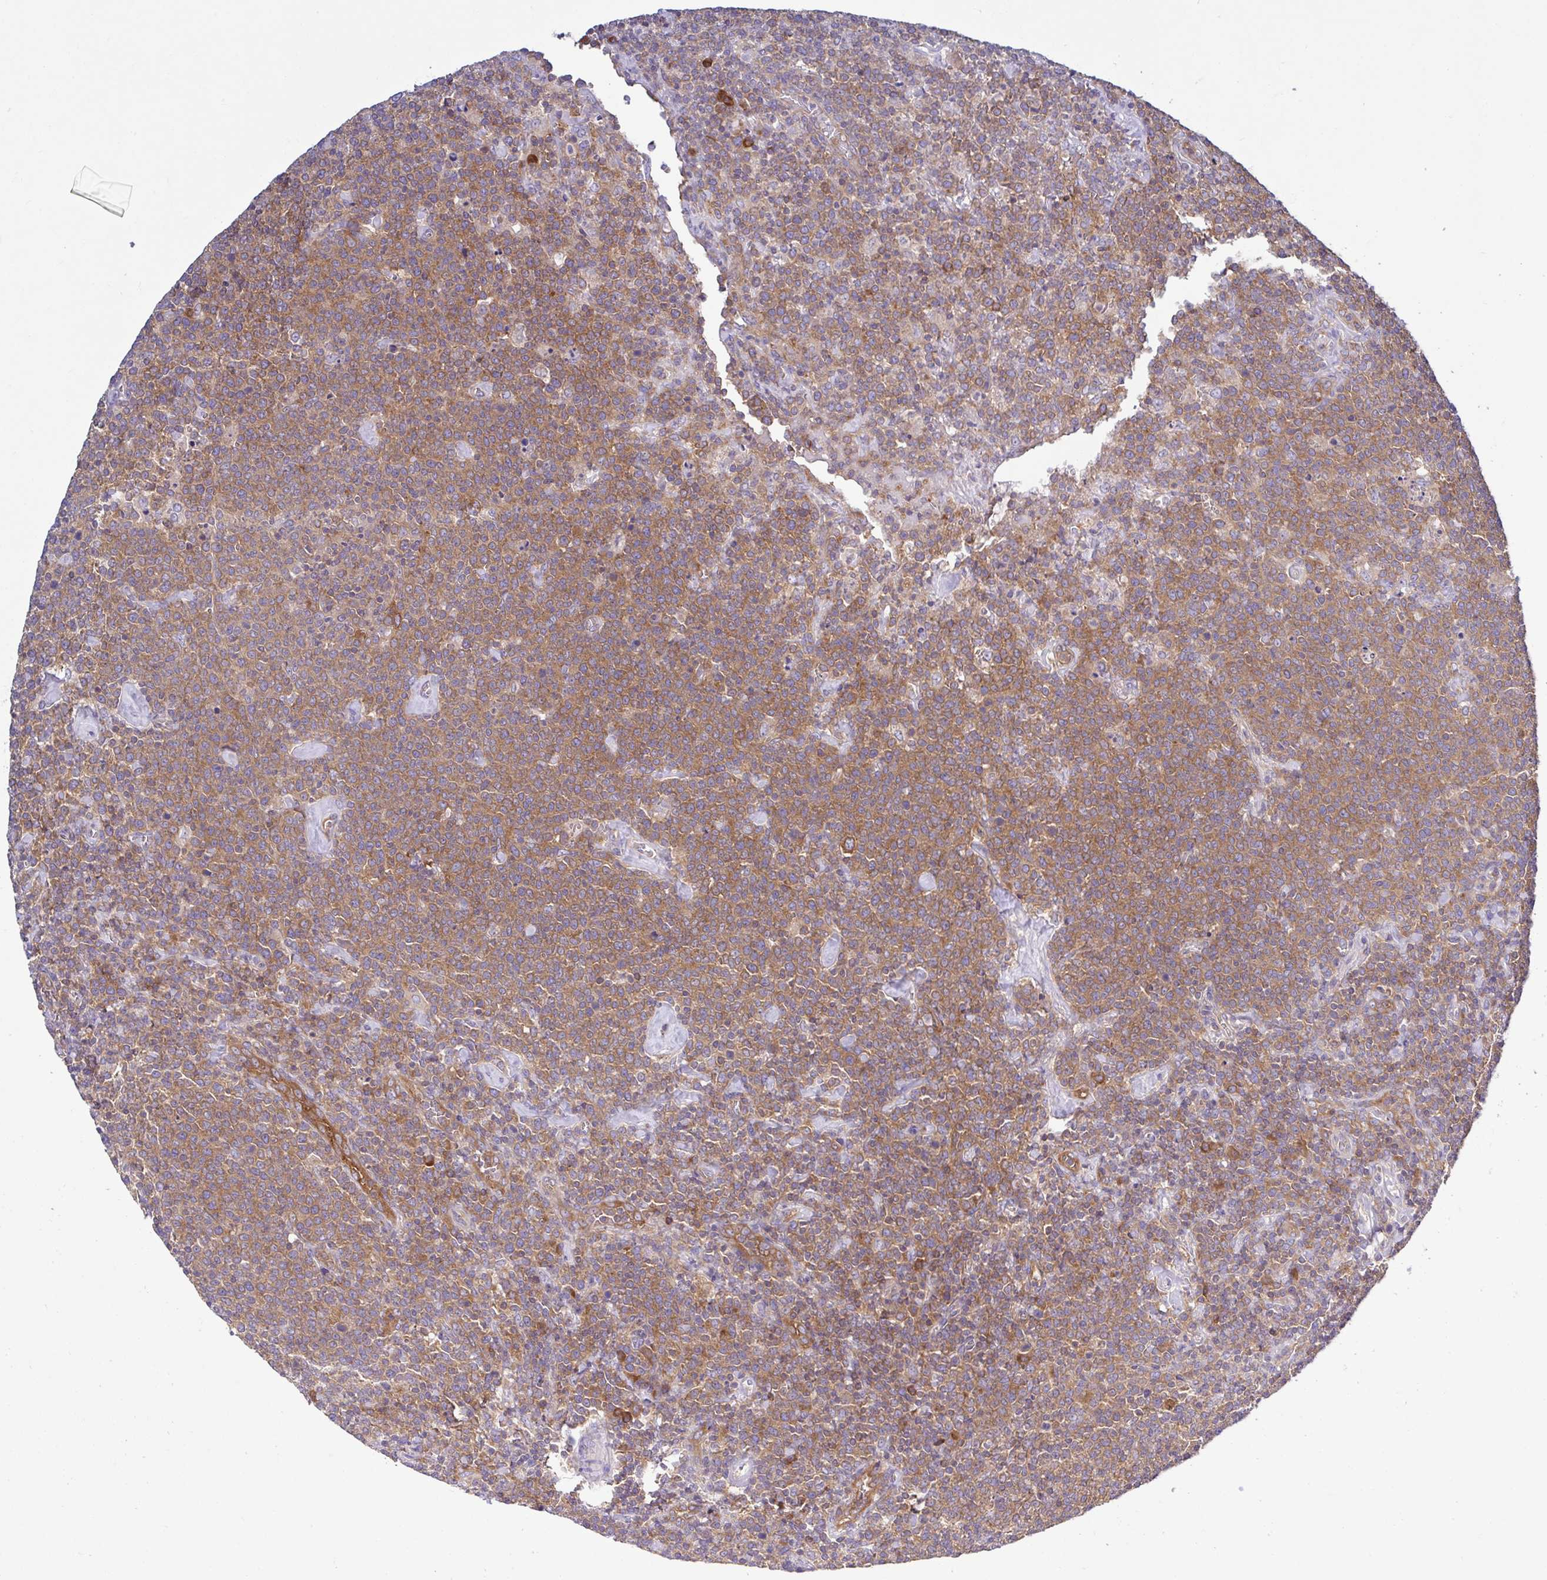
{"staining": {"intensity": "moderate", "quantity": ">75%", "location": "cytoplasmic/membranous"}, "tissue": "lymphoma", "cell_type": "Tumor cells", "image_type": "cancer", "snomed": [{"axis": "morphology", "description": "Malignant lymphoma, non-Hodgkin's type, High grade"}, {"axis": "topography", "description": "Lymph node"}], "caption": "The histopathology image reveals immunohistochemical staining of malignant lymphoma, non-Hodgkin's type (high-grade). There is moderate cytoplasmic/membranous staining is identified in about >75% of tumor cells.", "gene": "LARS1", "patient": {"sex": "male", "age": 61}}